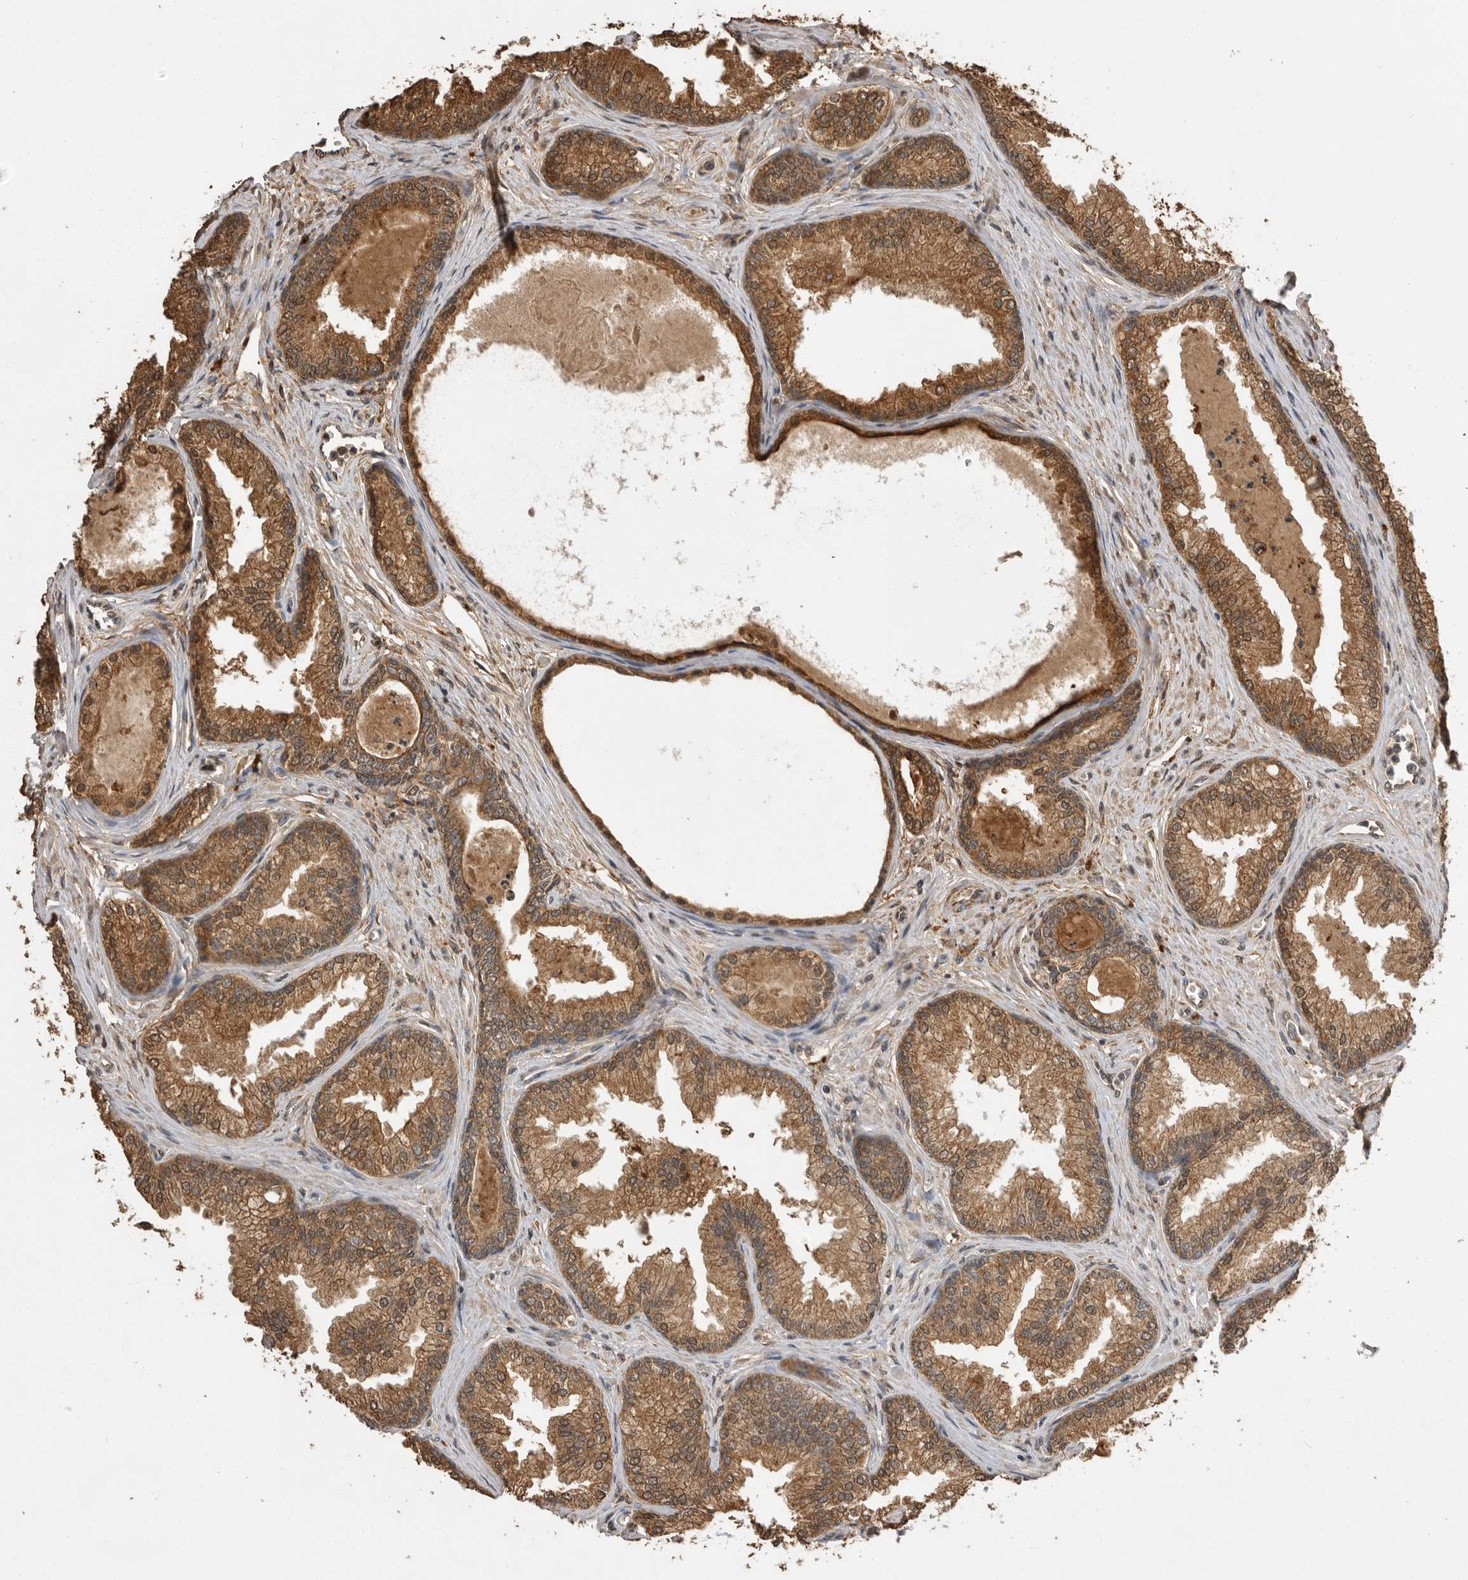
{"staining": {"intensity": "moderate", "quantity": ">75%", "location": "cytoplasmic/membranous"}, "tissue": "prostate cancer", "cell_type": "Tumor cells", "image_type": "cancer", "snomed": [{"axis": "morphology", "description": "Adenocarcinoma, High grade"}, {"axis": "topography", "description": "Prostate"}], "caption": "This is a photomicrograph of immunohistochemistry staining of high-grade adenocarcinoma (prostate), which shows moderate positivity in the cytoplasmic/membranous of tumor cells.", "gene": "JAG2", "patient": {"sex": "male", "age": 70}}